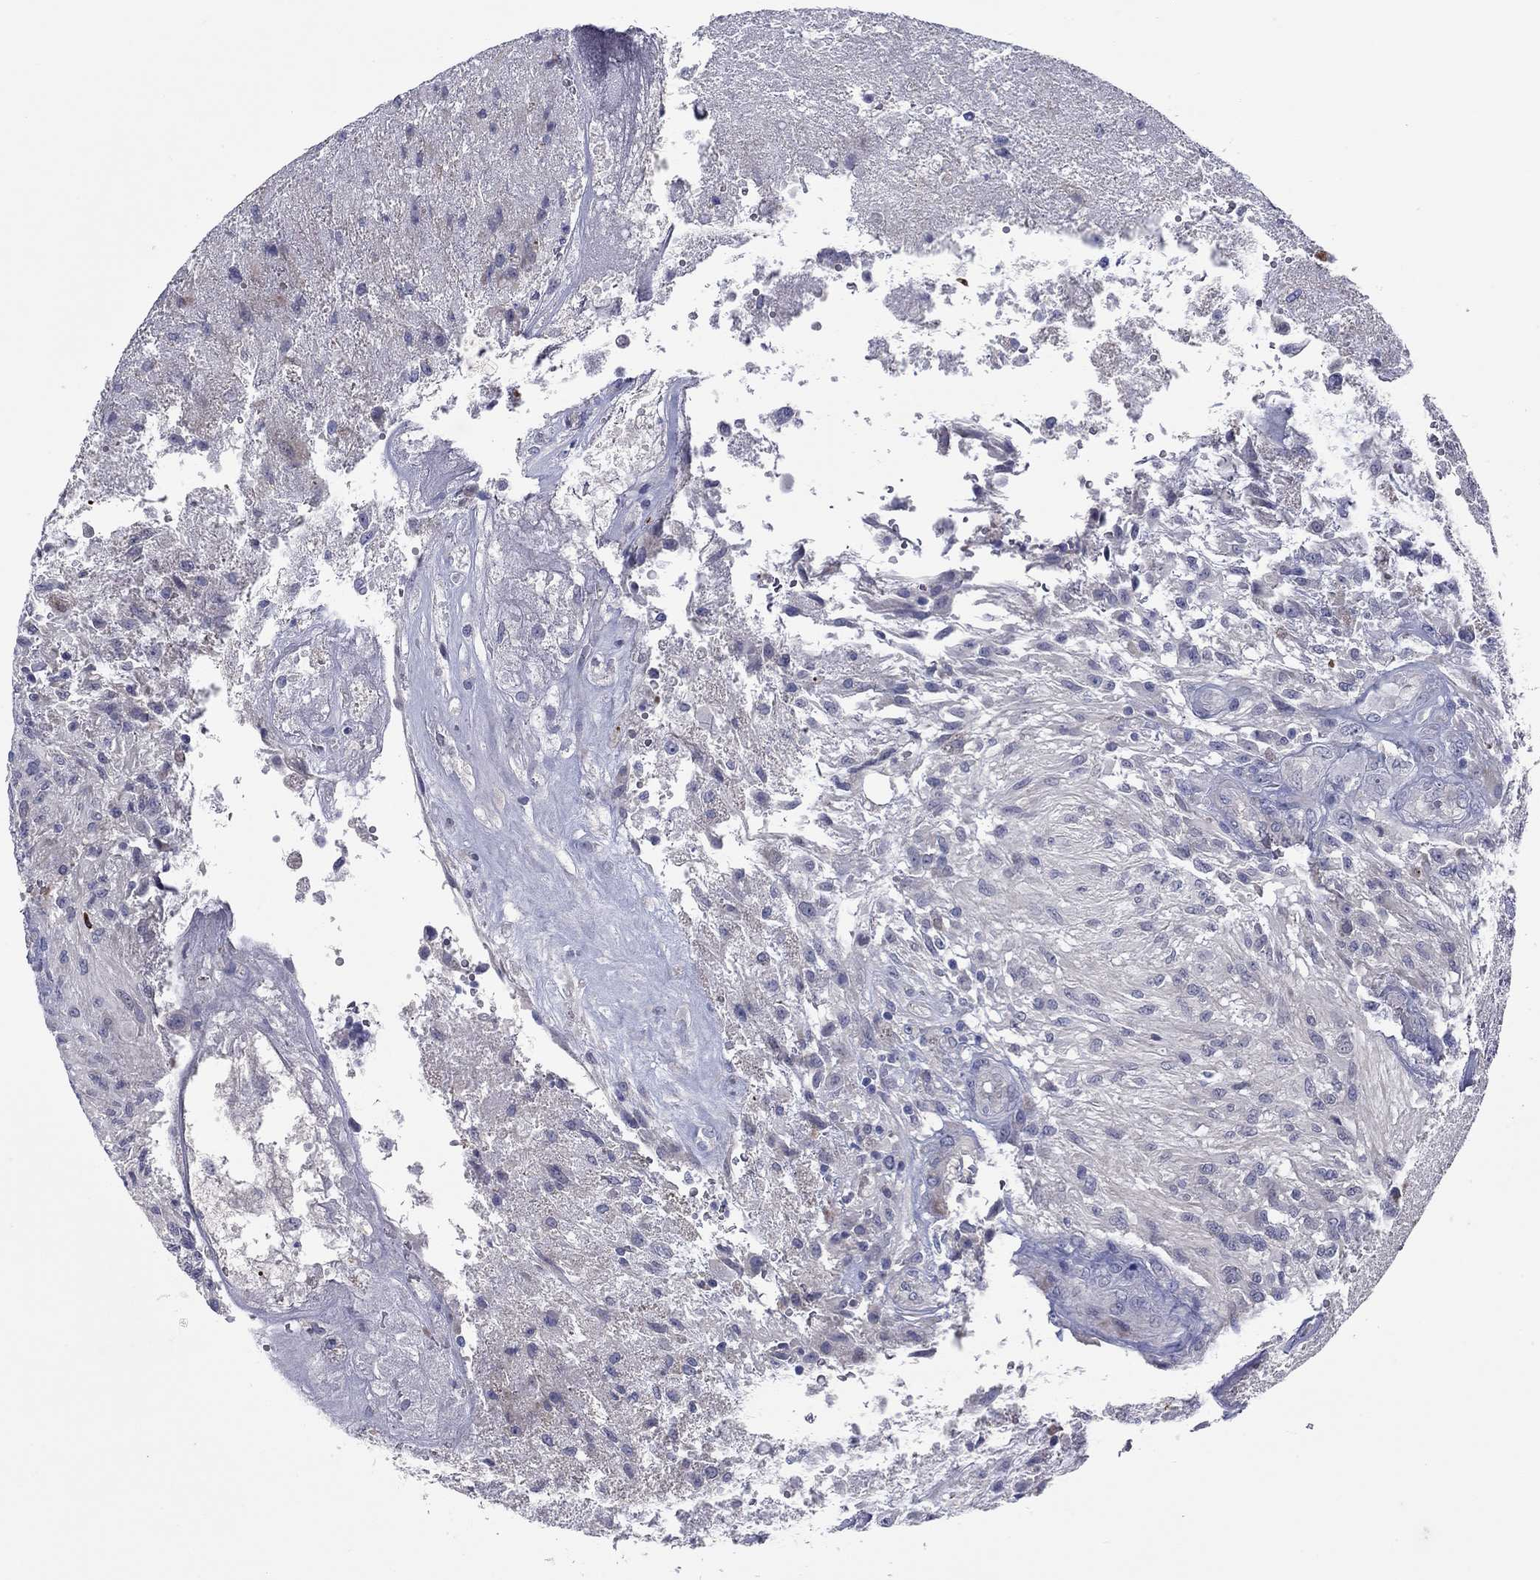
{"staining": {"intensity": "negative", "quantity": "none", "location": "none"}, "tissue": "glioma", "cell_type": "Tumor cells", "image_type": "cancer", "snomed": [{"axis": "morphology", "description": "Glioma, malignant, High grade"}, {"axis": "topography", "description": "Brain"}], "caption": "There is no significant positivity in tumor cells of high-grade glioma (malignant). Nuclei are stained in blue.", "gene": "UNC119B", "patient": {"sex": "male", "age": 56}}